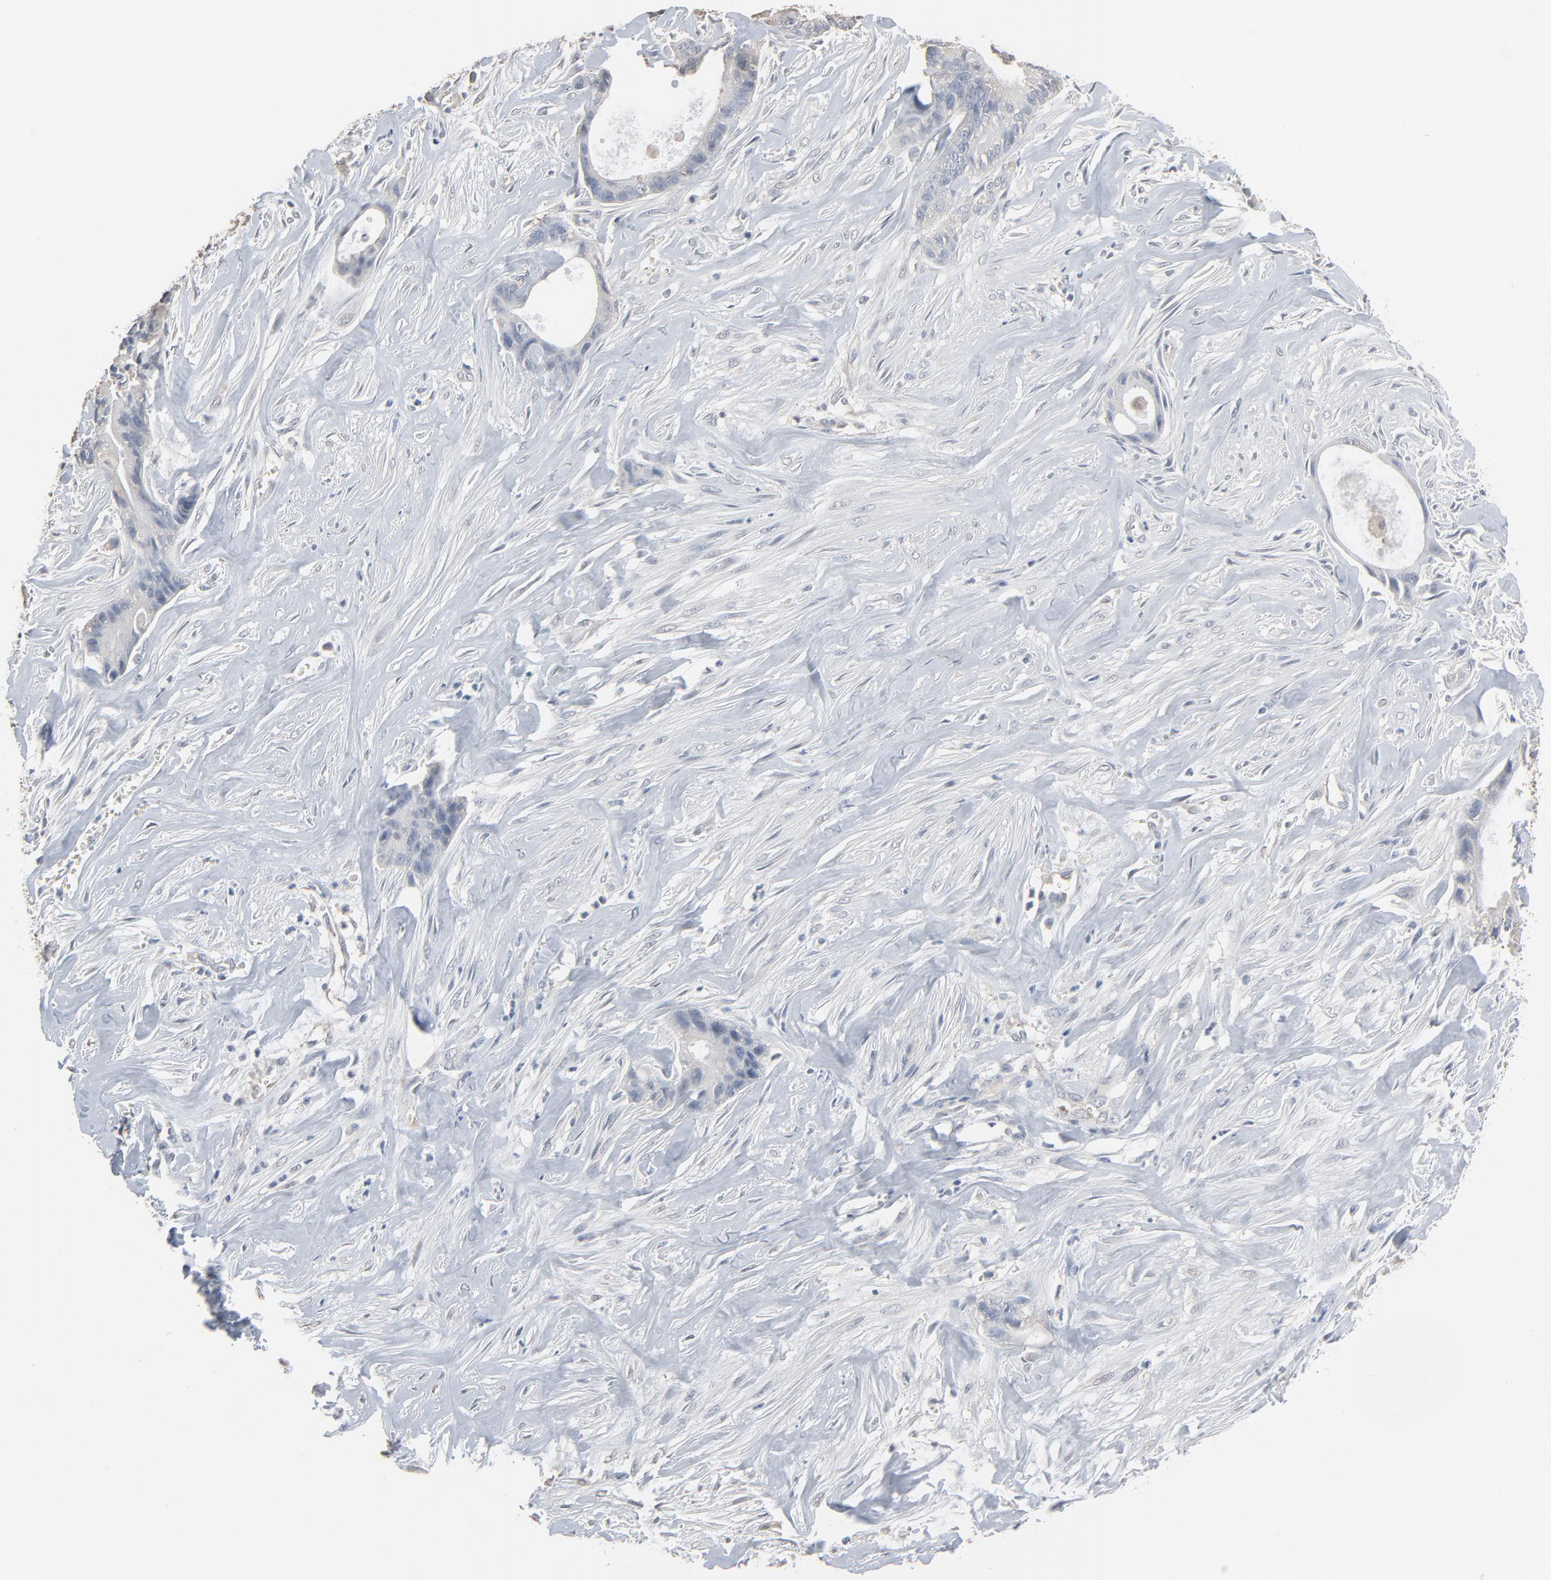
{"staining": {"intensity": "weak", "quantity": "<25%", "location": "cytoplasmic/membranous"}, "tissue": "liver cancer", "cell_type": "Tumor cells", "image_type": "cancer", "snomed": [{"axis": "morphology", "description": "Cholangiocarcinoma"}, {"axis": "topography", "description": "Liver"}], "caption": "High magnification brightfield microscopy of liver cancer stained with DAB (3,3'-diaminobenzidine) (brown) and counterstained with hematoxylin (blue): tumor cells show no significant expression. (Immunohistochemistry, brightfield microscopy, high magnification).", "gene": "CCT5", "patient": {"sex": "female", "age": 55}}